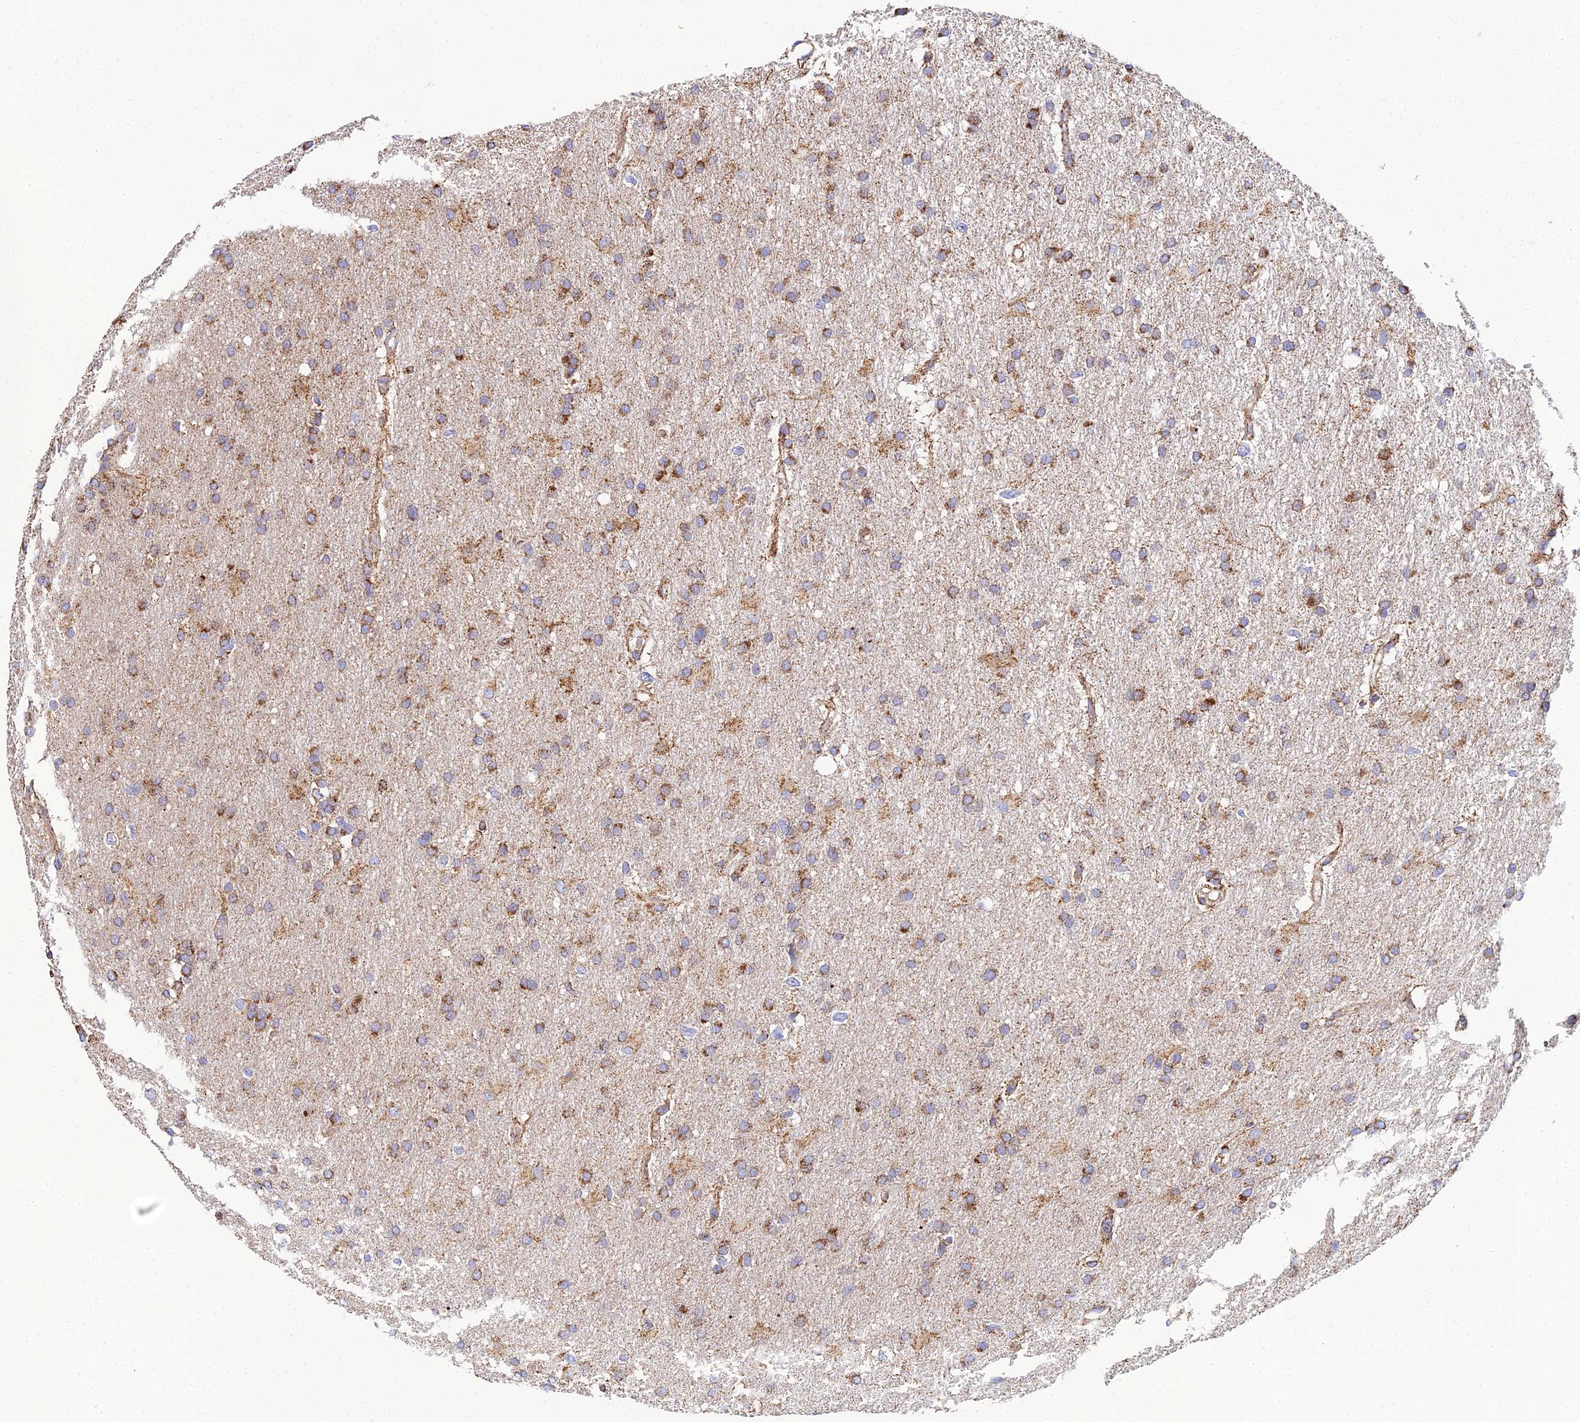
{"staining": {"intensity": "moderate", "quantity": "25%-75%", "location": "cytoplasmic/membranous"}, "tissue": "glioma", "cell_type": "Tumor cells", "image_type": "cancer", "snomed": [{"axis": "morphology", "description": "Glioma, malignant, High grade"}, {"axis": "topography", "description": "Brain"}], "caption": "Protein staining displays moderate cytoplasmic/membranous staining in approximately 25%-75% of tumor cells in malignant glioma (high-grade). (Stains: DAB in brown, nuclei in blue, Microscopy: brightfield microscopy at high magnification).", "gene": "NIPSNAP3A", "patient": {"sex": "male", "age": 77}}